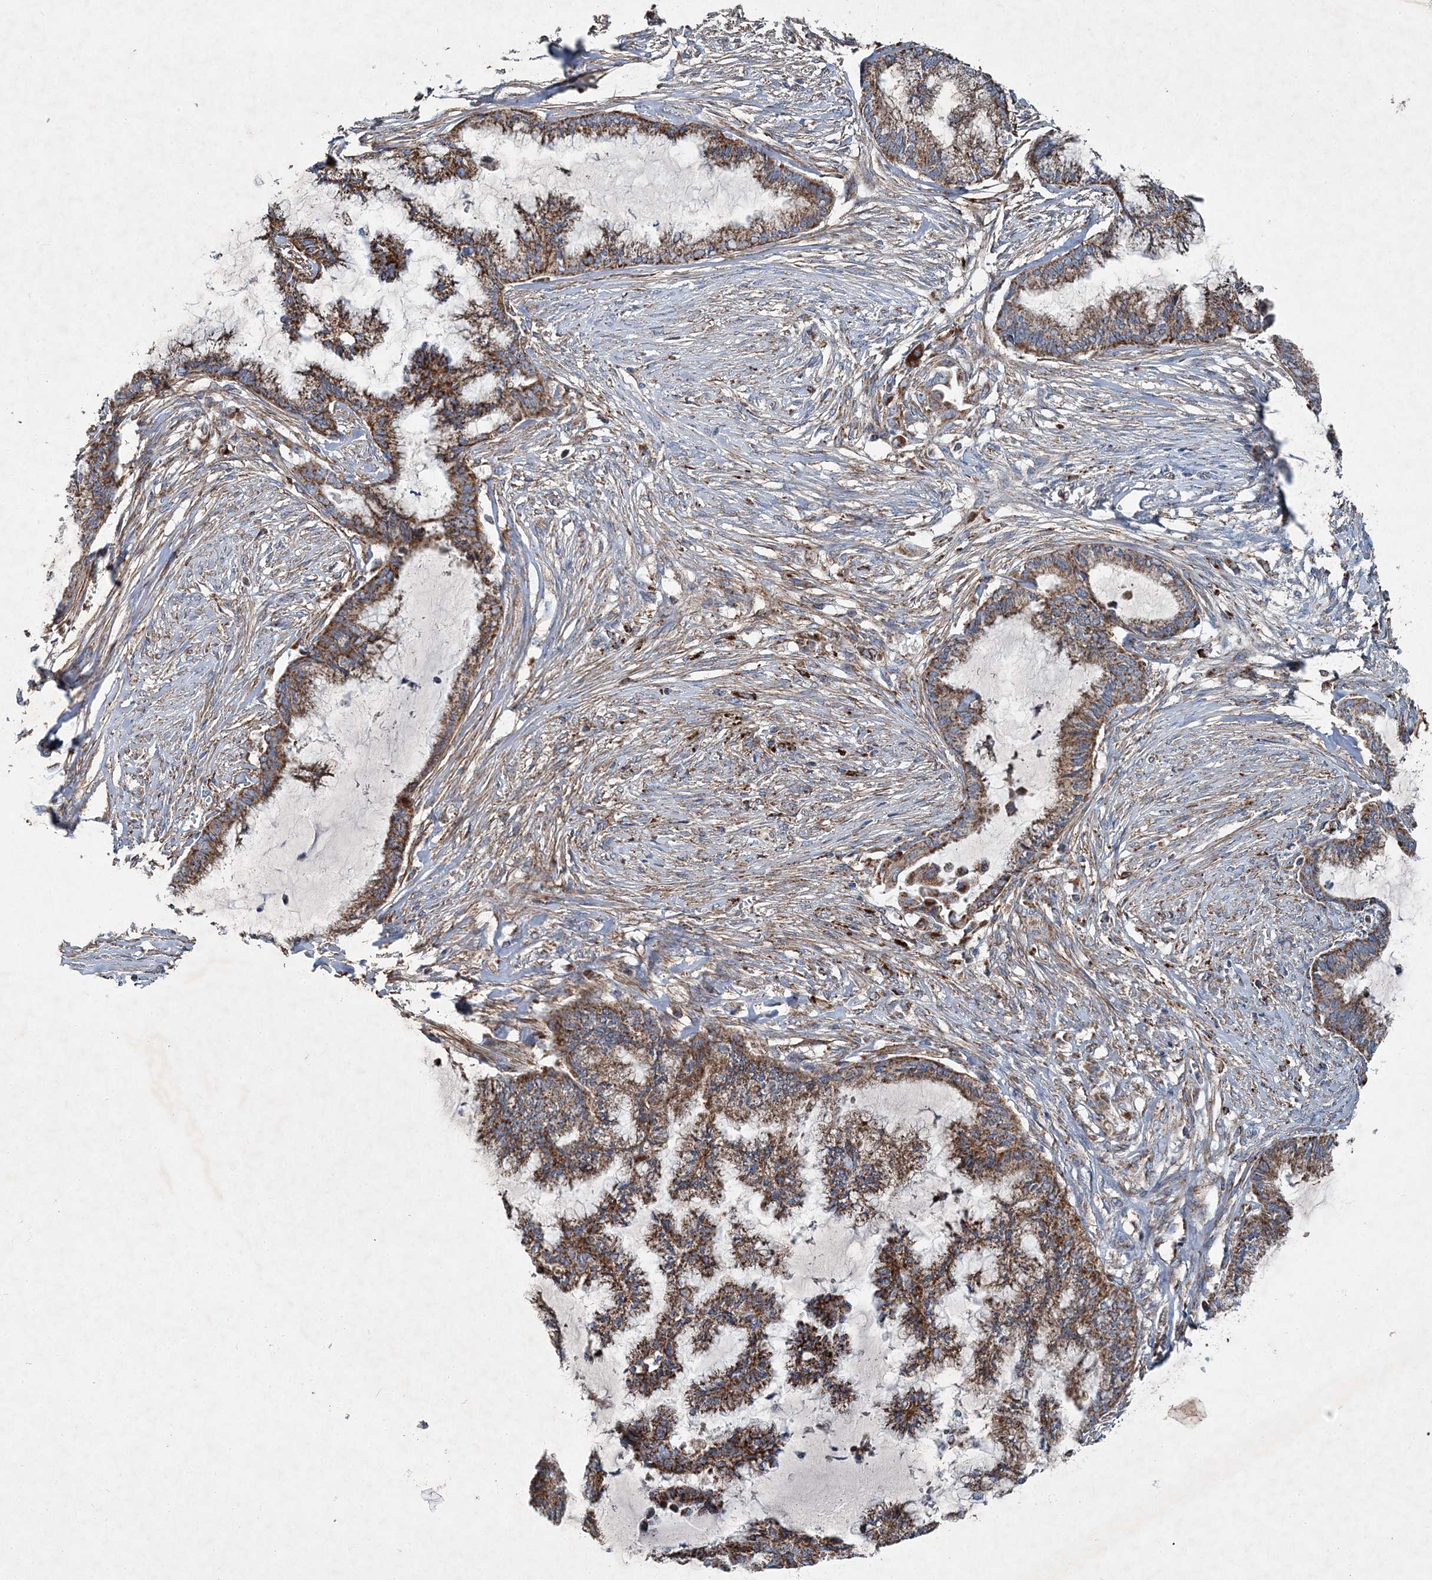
{"staining": {"intensity": "strong", "quantity": ">75%", "location": "cytoplasmic/membranous"}, "tissue": "endometrial cancer", "cell_type": "Tumor cells", "image_type": "cancer", "snomed": [{"axis": "morphology", "description": "Adenocarcinoma, NOS"}, {"axis": "topography", "description": "Endometrium"}], "caption": "Human endometrial cancer (adenocarcinoma) stained with a protein marker exhibits strong staining in tumor cells.", "gene": "SPAG16", "patient": {"sex": "female", "age": 86}}